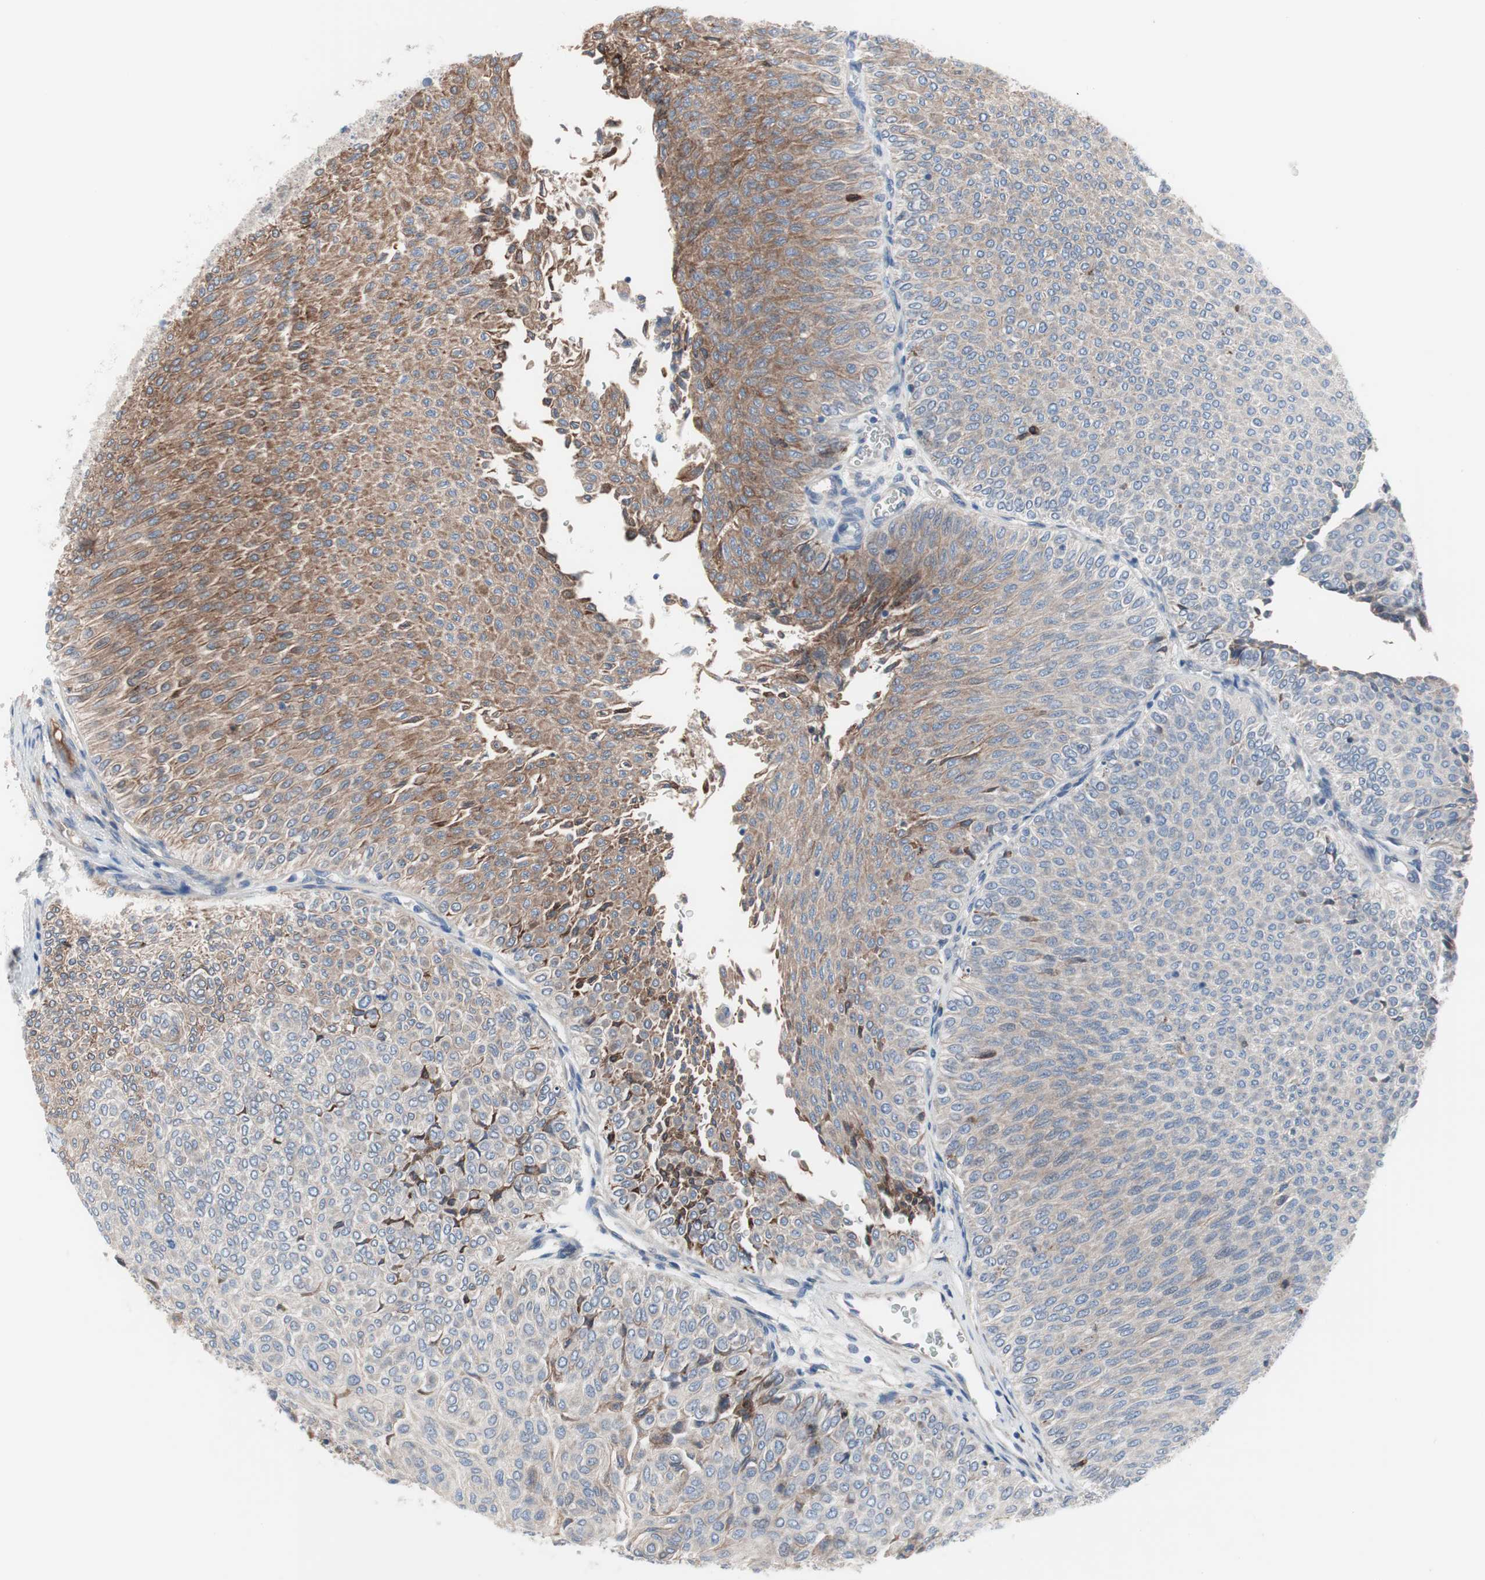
{"staining": {"intensity": "weak", "quantity": "<25%", "location": "cytoplasmic/membranous"}, "tissue": "urothelial cancer", "cell_type": "Tumor cells", "image_type": "cancer", "snomed": [{"axis": "morphology", "description": "Urothelial carcinoma, Low grade"}, {"axis": "topography", "description": "Urinary bladder"}], "caption": "Urothelial cancer was stained to show a protein in brown. There is no significant staining in tumor cells.", "gene": "KANSL1", "patient": {"sex": "male", "age": 78}}